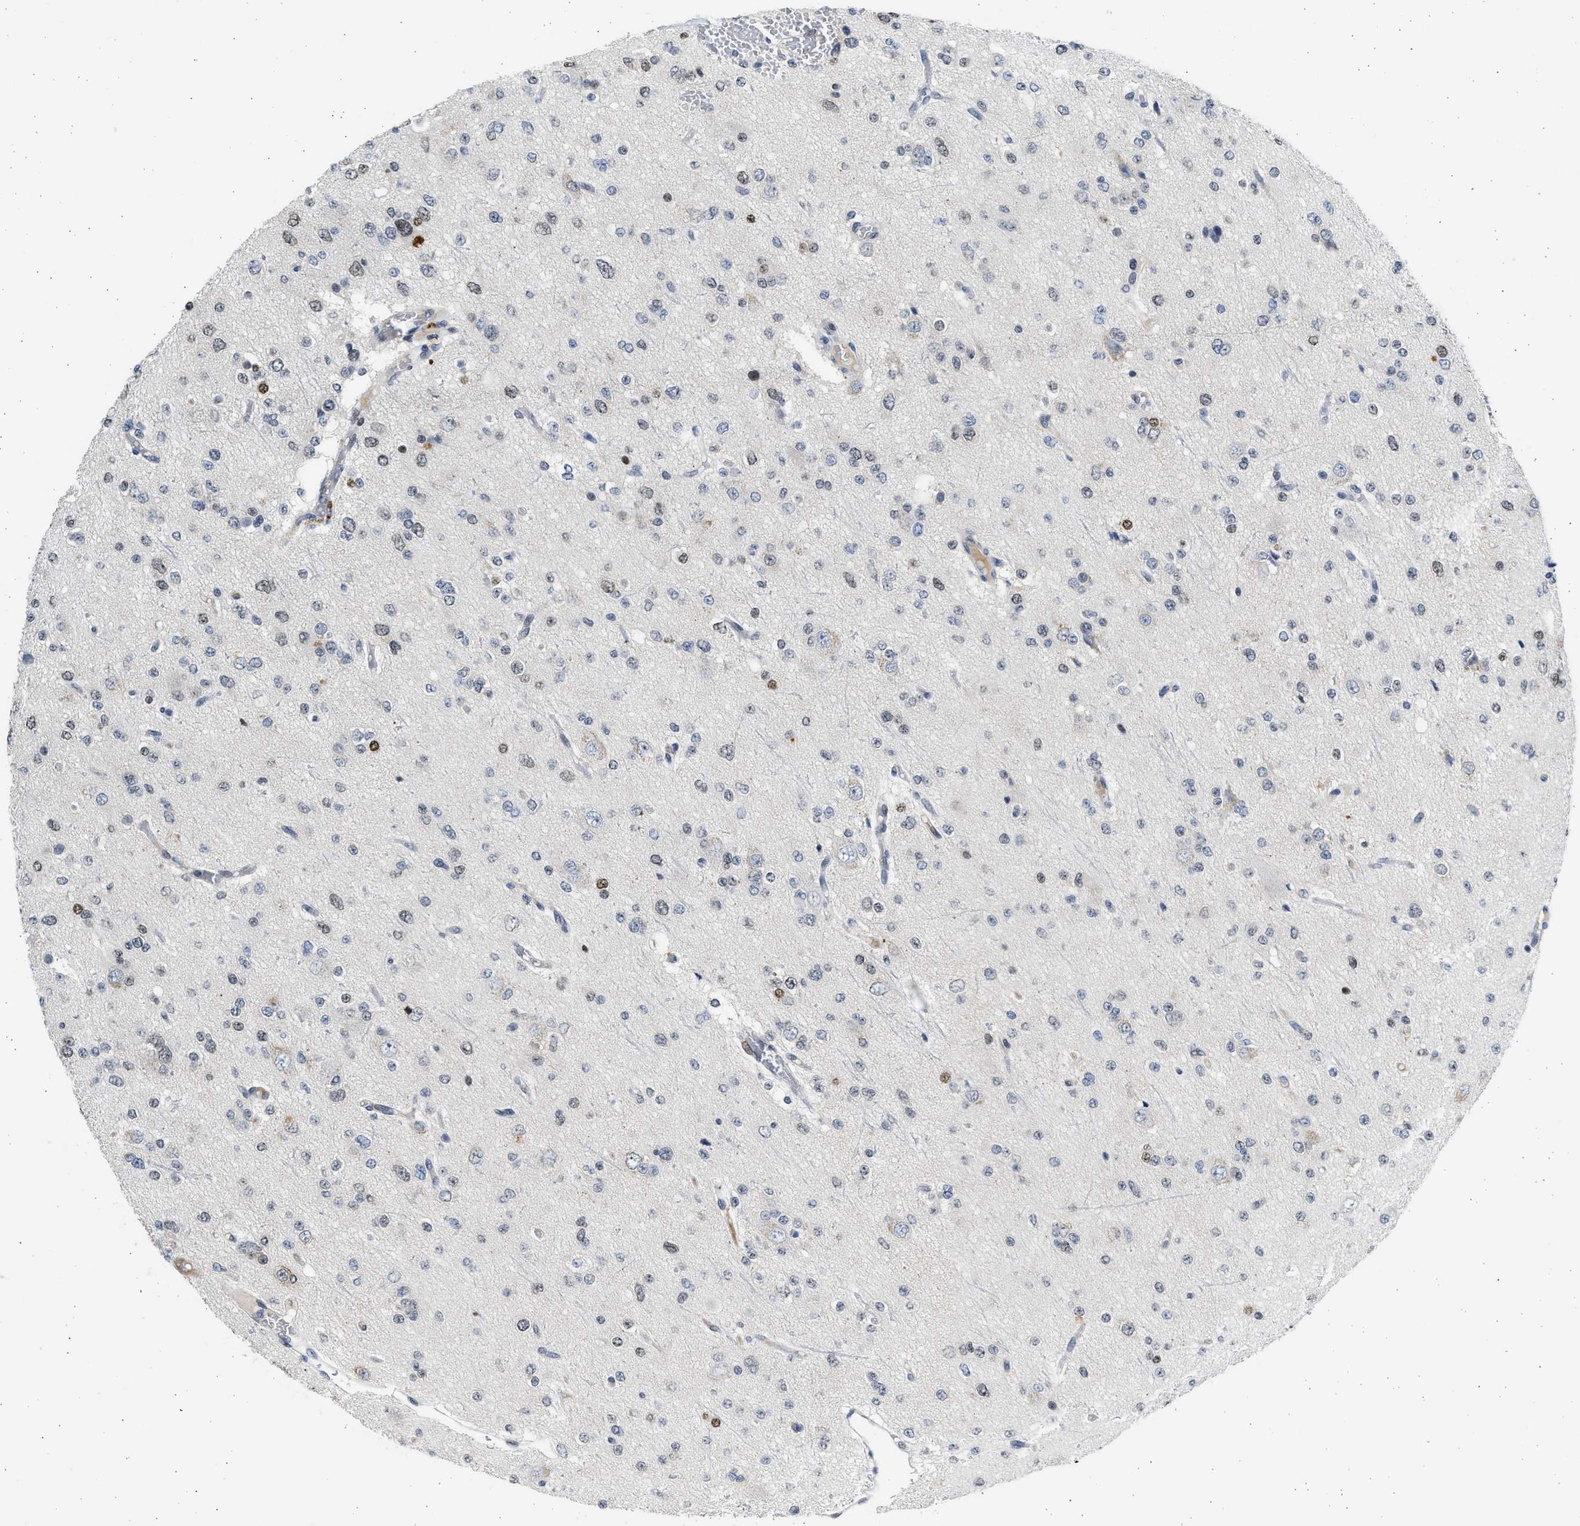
{"staining": {"intensity": "moderate", "quantity": "<25%", "location": "nuclear"}, "tissue": "glioma", "cell_type": "Tumor cells", "image_type": "cancer", "snomed": [{"axis": "morphology", "description": "Glioma, malignant, Low grade"}, {"axis": "topography", "description": "Brain"}], "caption": "Protein analysis of glioma tissue displays moderate nuclear expression in approximately <25% of tumor cells.", "gene": "HMGN3", "patient": {"sex": "male", "age": 38}}